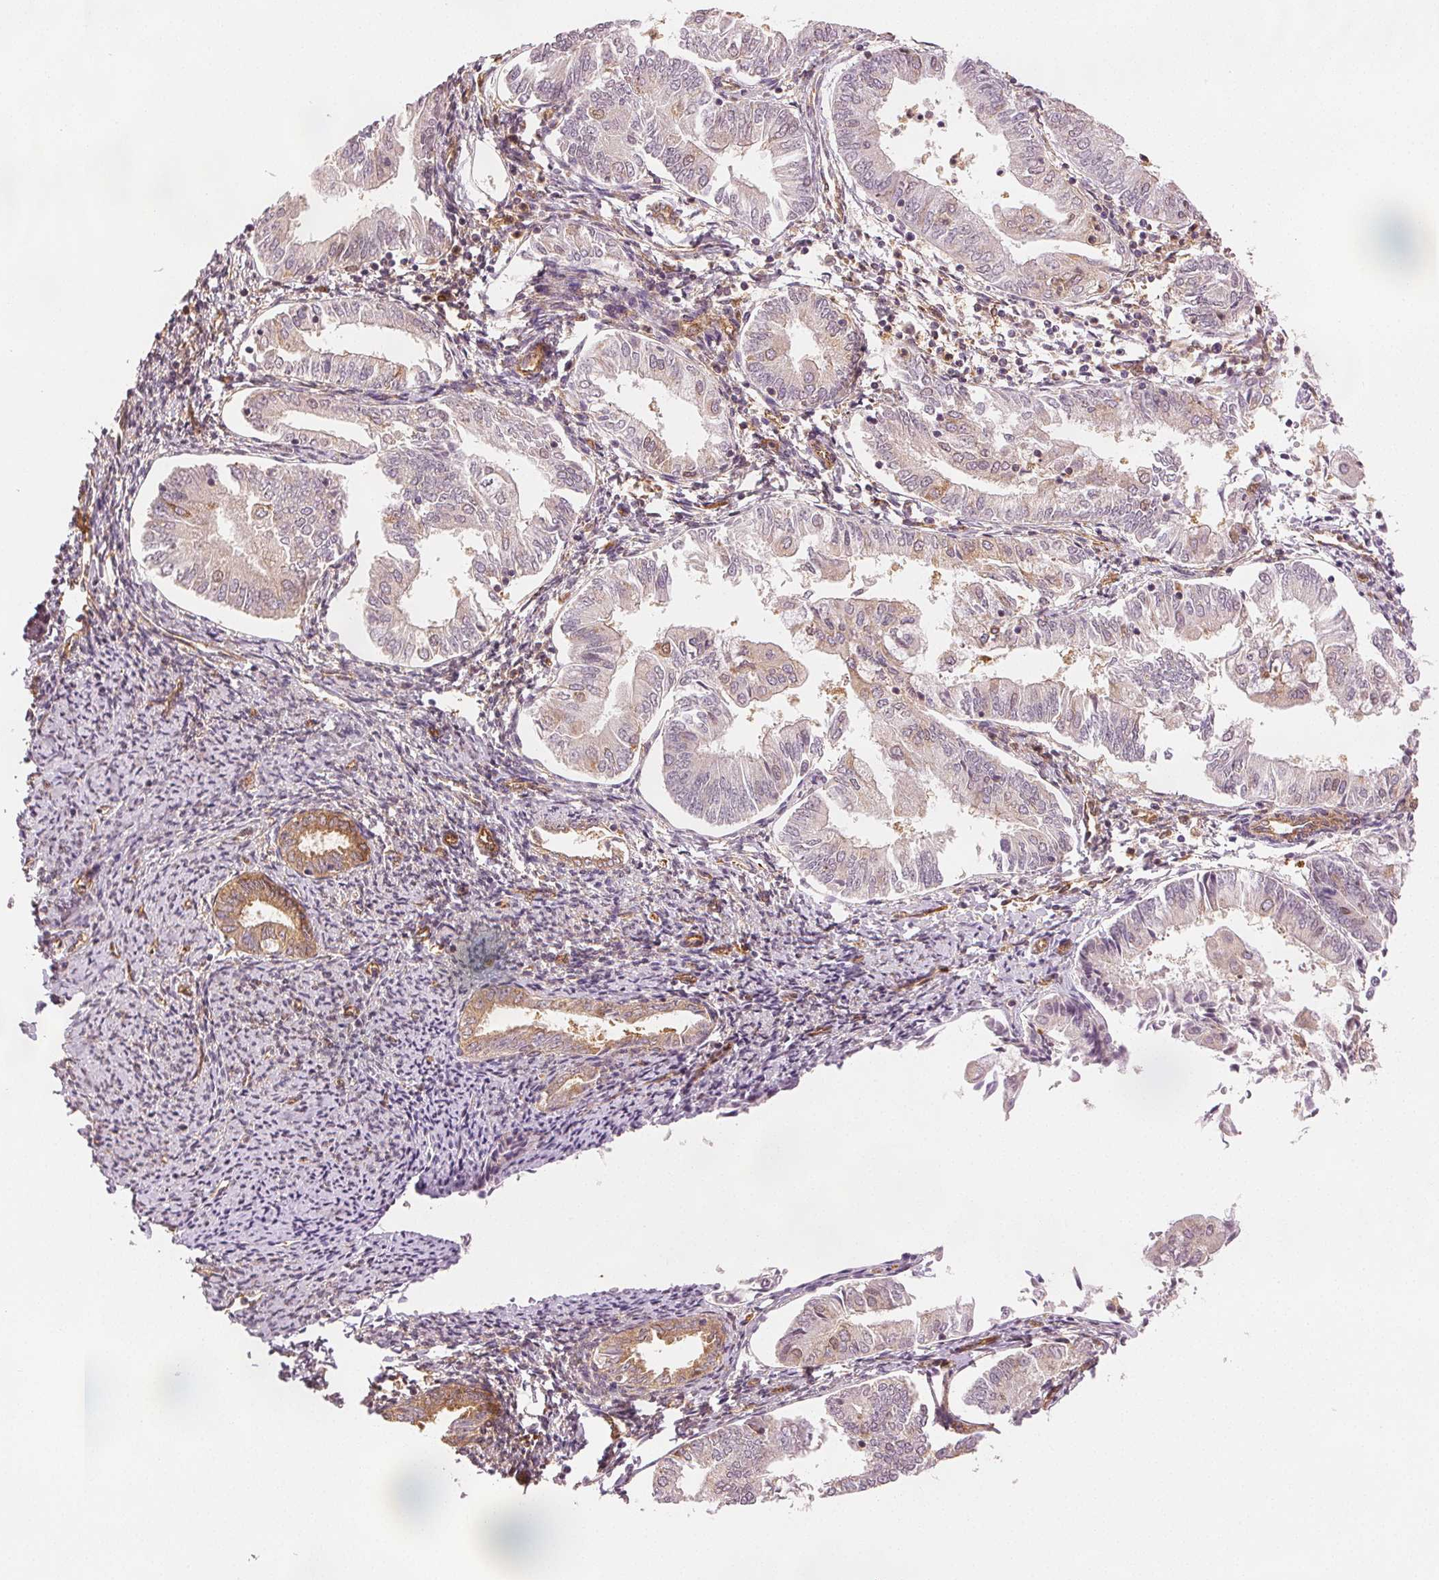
{"staining": {"intensity": "weak", "quantity": "<25%", "location": "cytoplasmic/membranous"}, "tissue": "endometrial cancer", "cell_type": "Tumor cells", "image_type": "cancer", "snomed": [{"axis": "morphology", "description": "Adenocarcinoma, NOS"}, {"axis": "topography", "description": "Endometrium"}], "caption": "Protein analysis of endometrial cancer (adenocarcinoma) displays no significant positivity in tumor cells.", "gene": "DIAPH2", "patient": {"sex": "female", "age": 55}}